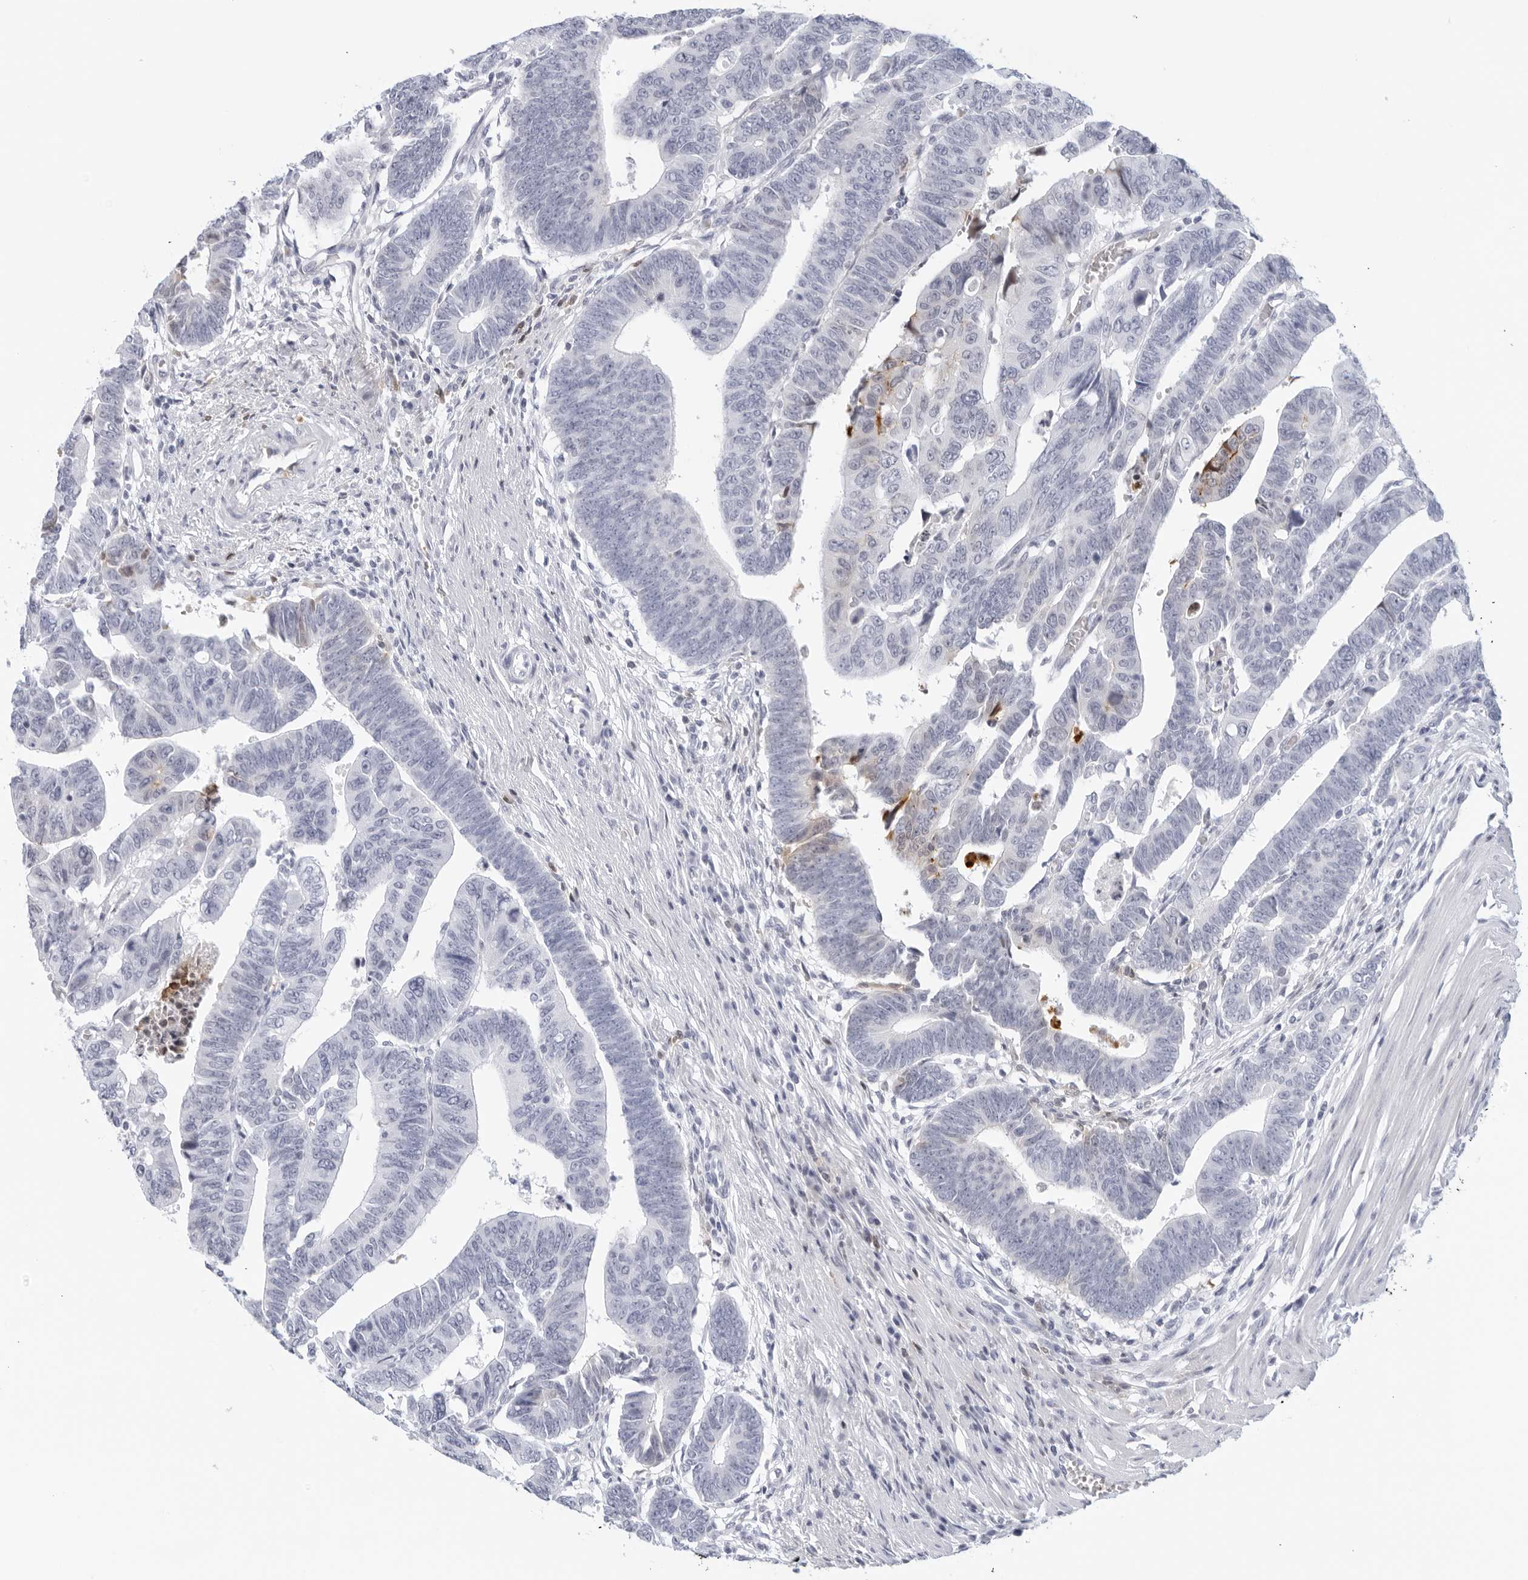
{"staining": {"intensity": "negative", "quantity": "none", "location": "none"}, "tissue": "colorectal cancer", "cell_type": "Tumor cells", "image_type": "cancer", "snomed": [{"axis": "morphology", "description": "Adenocarcinoma, NOS"}, {"axis": "topography", "description": "Rectum"}], "caption": "Immunohistochemistry of human colorectal cancer (adenocarcinoma) displays no expression in tumor cells.", "gene": "FGG", "patient": {"sex": "female", "age": 65}}